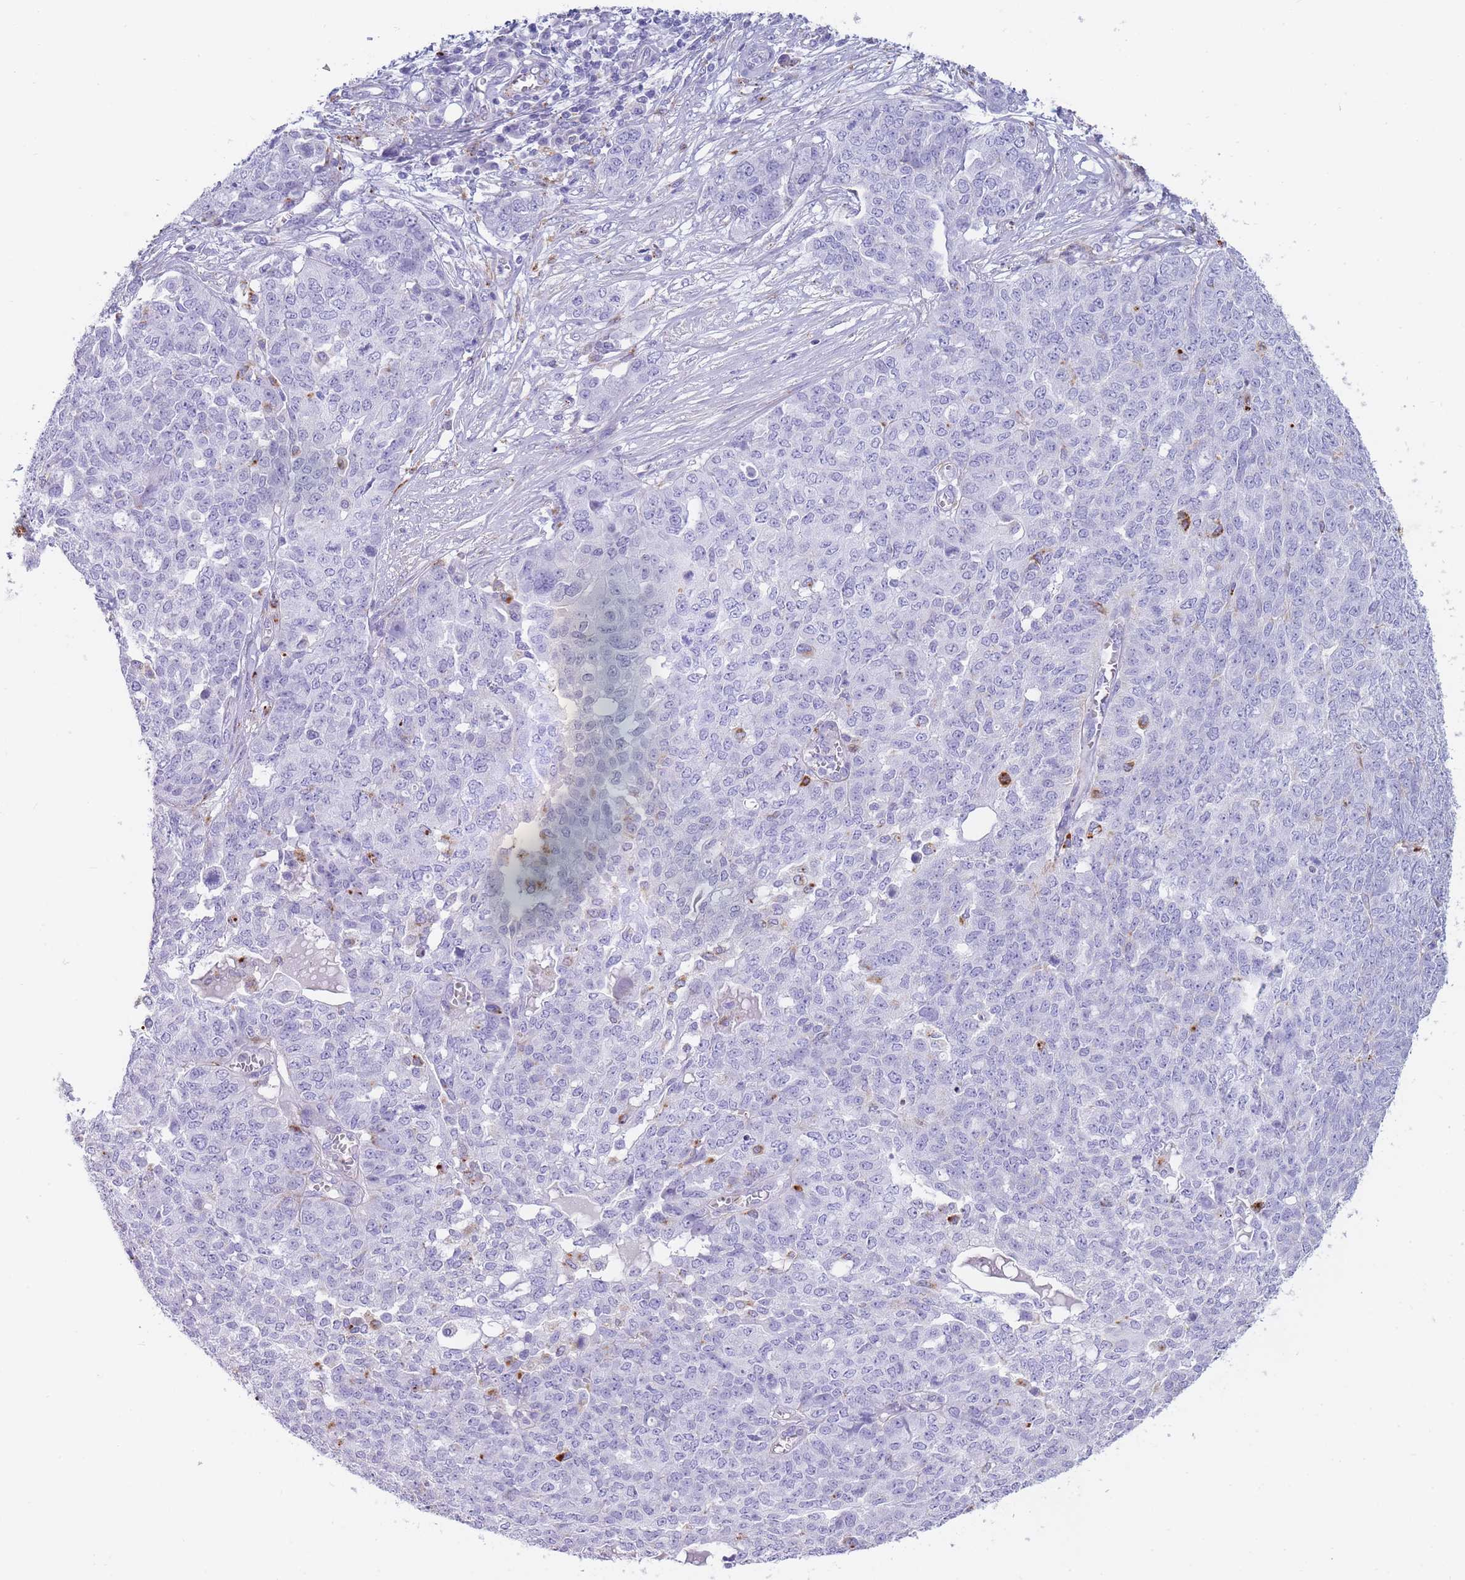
{"staining": {"intensity": "negative", "quantity": "none", "location": "none"}, "tissue": "ovarian cancer", "cell_type": "Tumor cells", "image_type": "cancer", "snomed": [{"axis": "morphology", "description": "Cystadenocarcinoma, serous, NOS"}, {"axis": "topography", "description": "Soft tissue"}, {"axis": "topography", "description": "Ovary"}], "caption": "High power microscopy photomicrograph of an immunohistochemistry photomicrograph of serous cystadenocarcinoma (ovarian), revealing no significant positivity in tumor cells.", "gene": "GAA", "patient": {"sex": "female", "age": 57}}